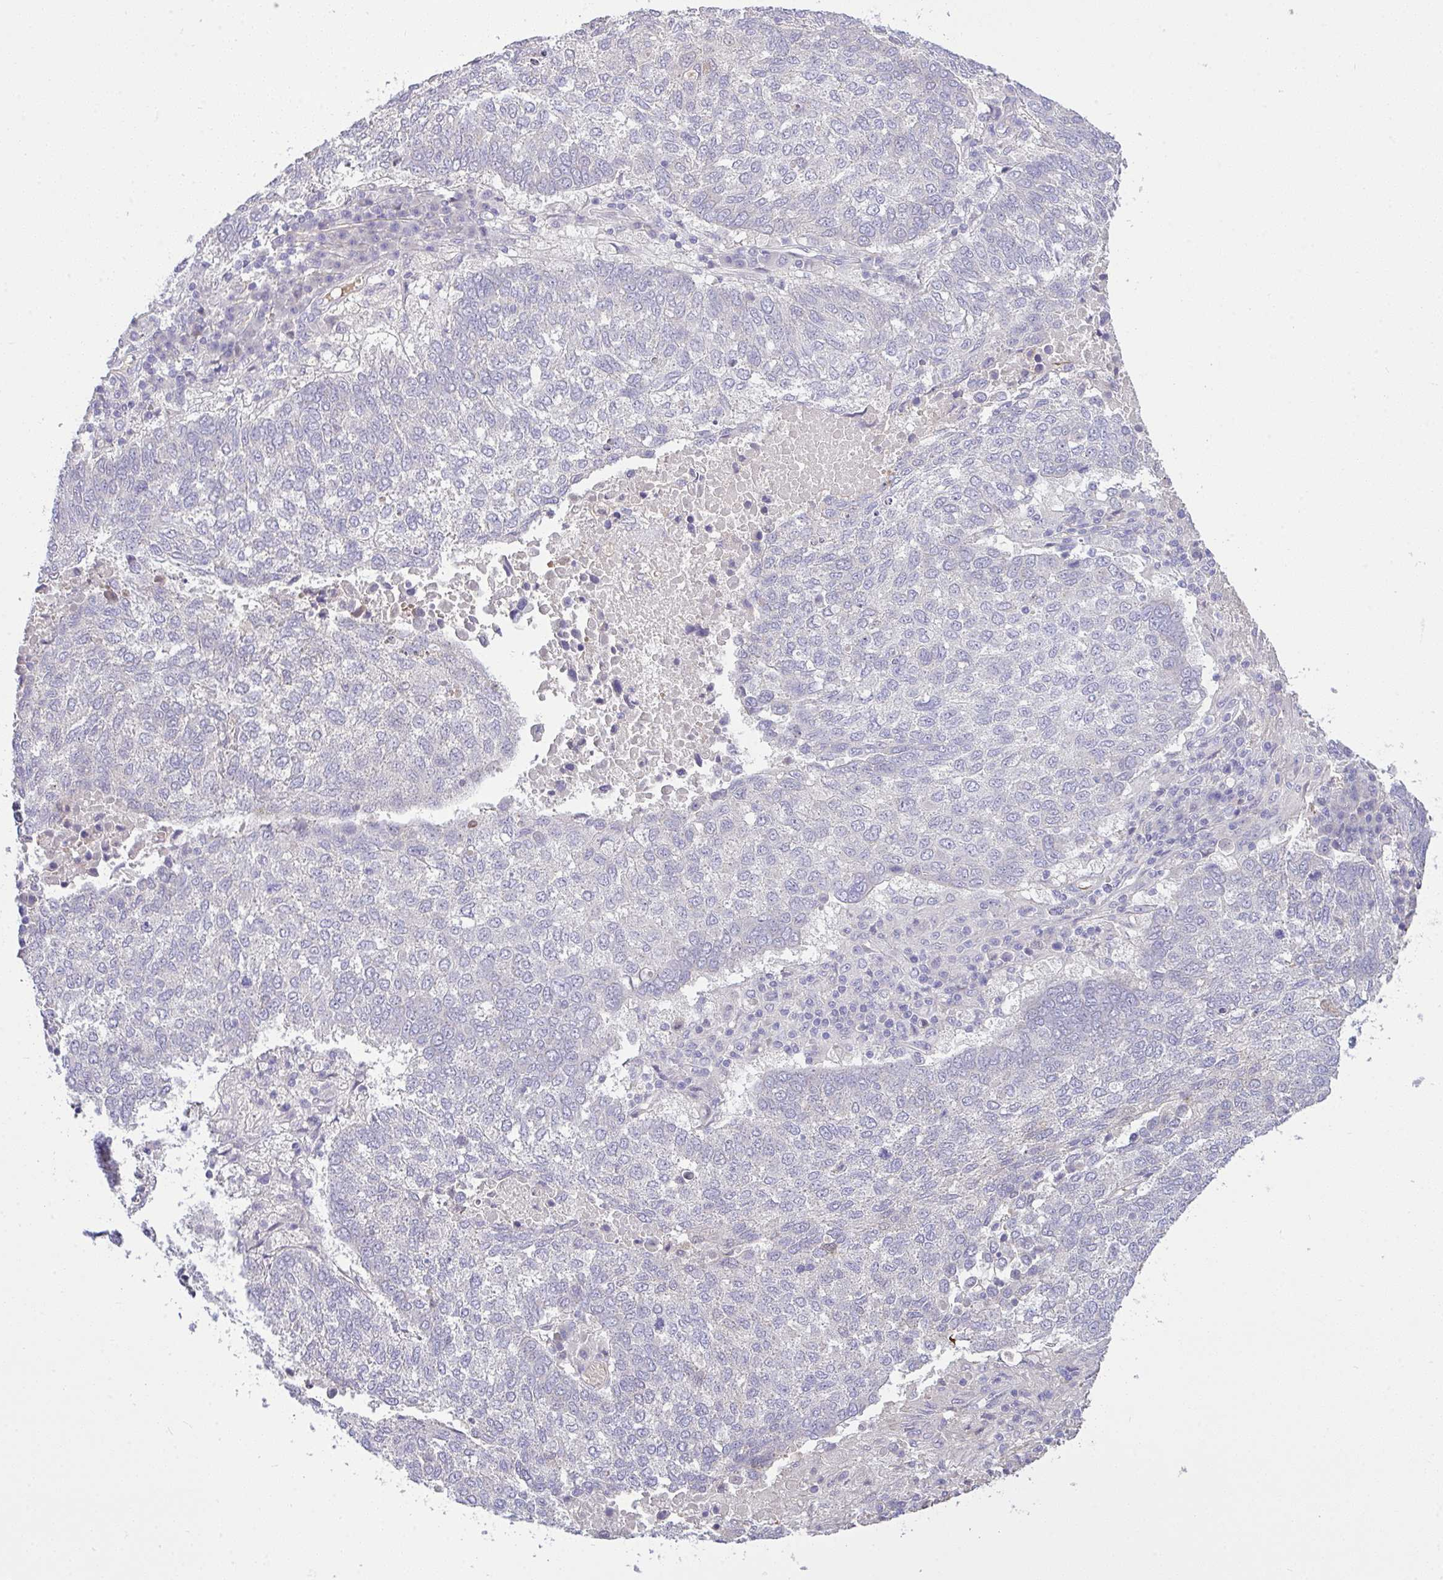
{"staining": {"intensity": "negative", "quantity": "none", "location": "none"}, "tissue": "lung cancer", "cell_type": "Tumor cells", "image_type": "cancer", "snomed": [{"axis": "morphology", "description": "Squamous cell carcinoma, NOS"}, {"axis": "topography", "description": "Lung"}], "caption": "Image shows no significant protein staining in tumor cells of lung cancer. (DAB (3,3'-diaminobenzidine) immunohistochemistry, high magnification).", "gene": "MOCS1", "patient": {"sex": "male", "age": 73}}